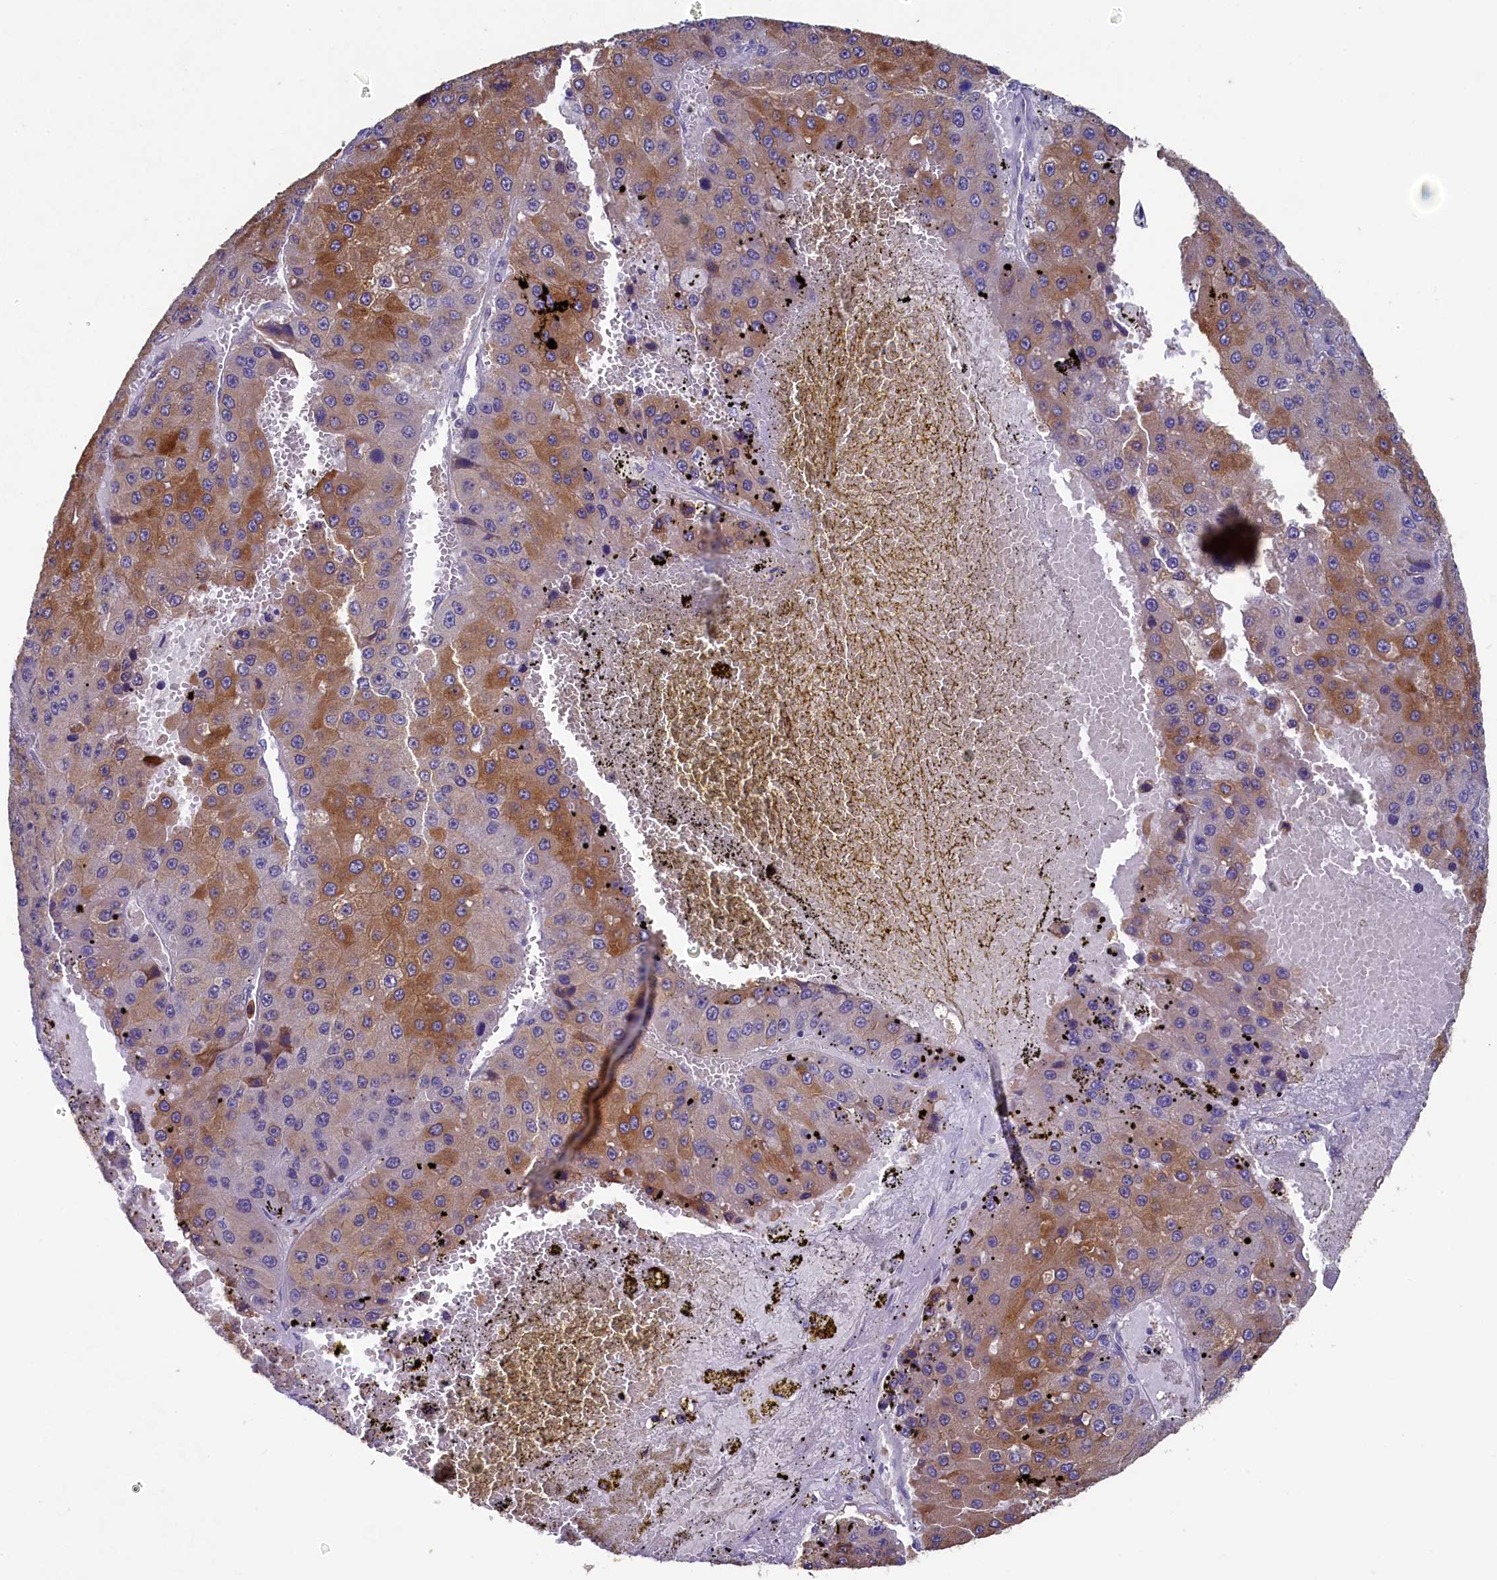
{"staining": {"intensity": "moderate", "quantity": ">75%", "location": "cytoplasmic/membranous"}, "tissue": "liver cancer", "cell_type": "Tumor cells", "image_type": "cancer", "snomed": [{"axis": "morphology", "description": "Carcinoma, Hepatocellular, NOS"}, {"axis": "topography", "description": "Liver"}], "caption": "High-power microscopy captured an immunohistochemistry (IHC) photomicrograph of liver cancer, revealing moderate cytoplasmic/membranous positivity in about >75% of tumor cells.", "gene": "SPATA2L", "patient": {"sex": "female", "age": 73}}